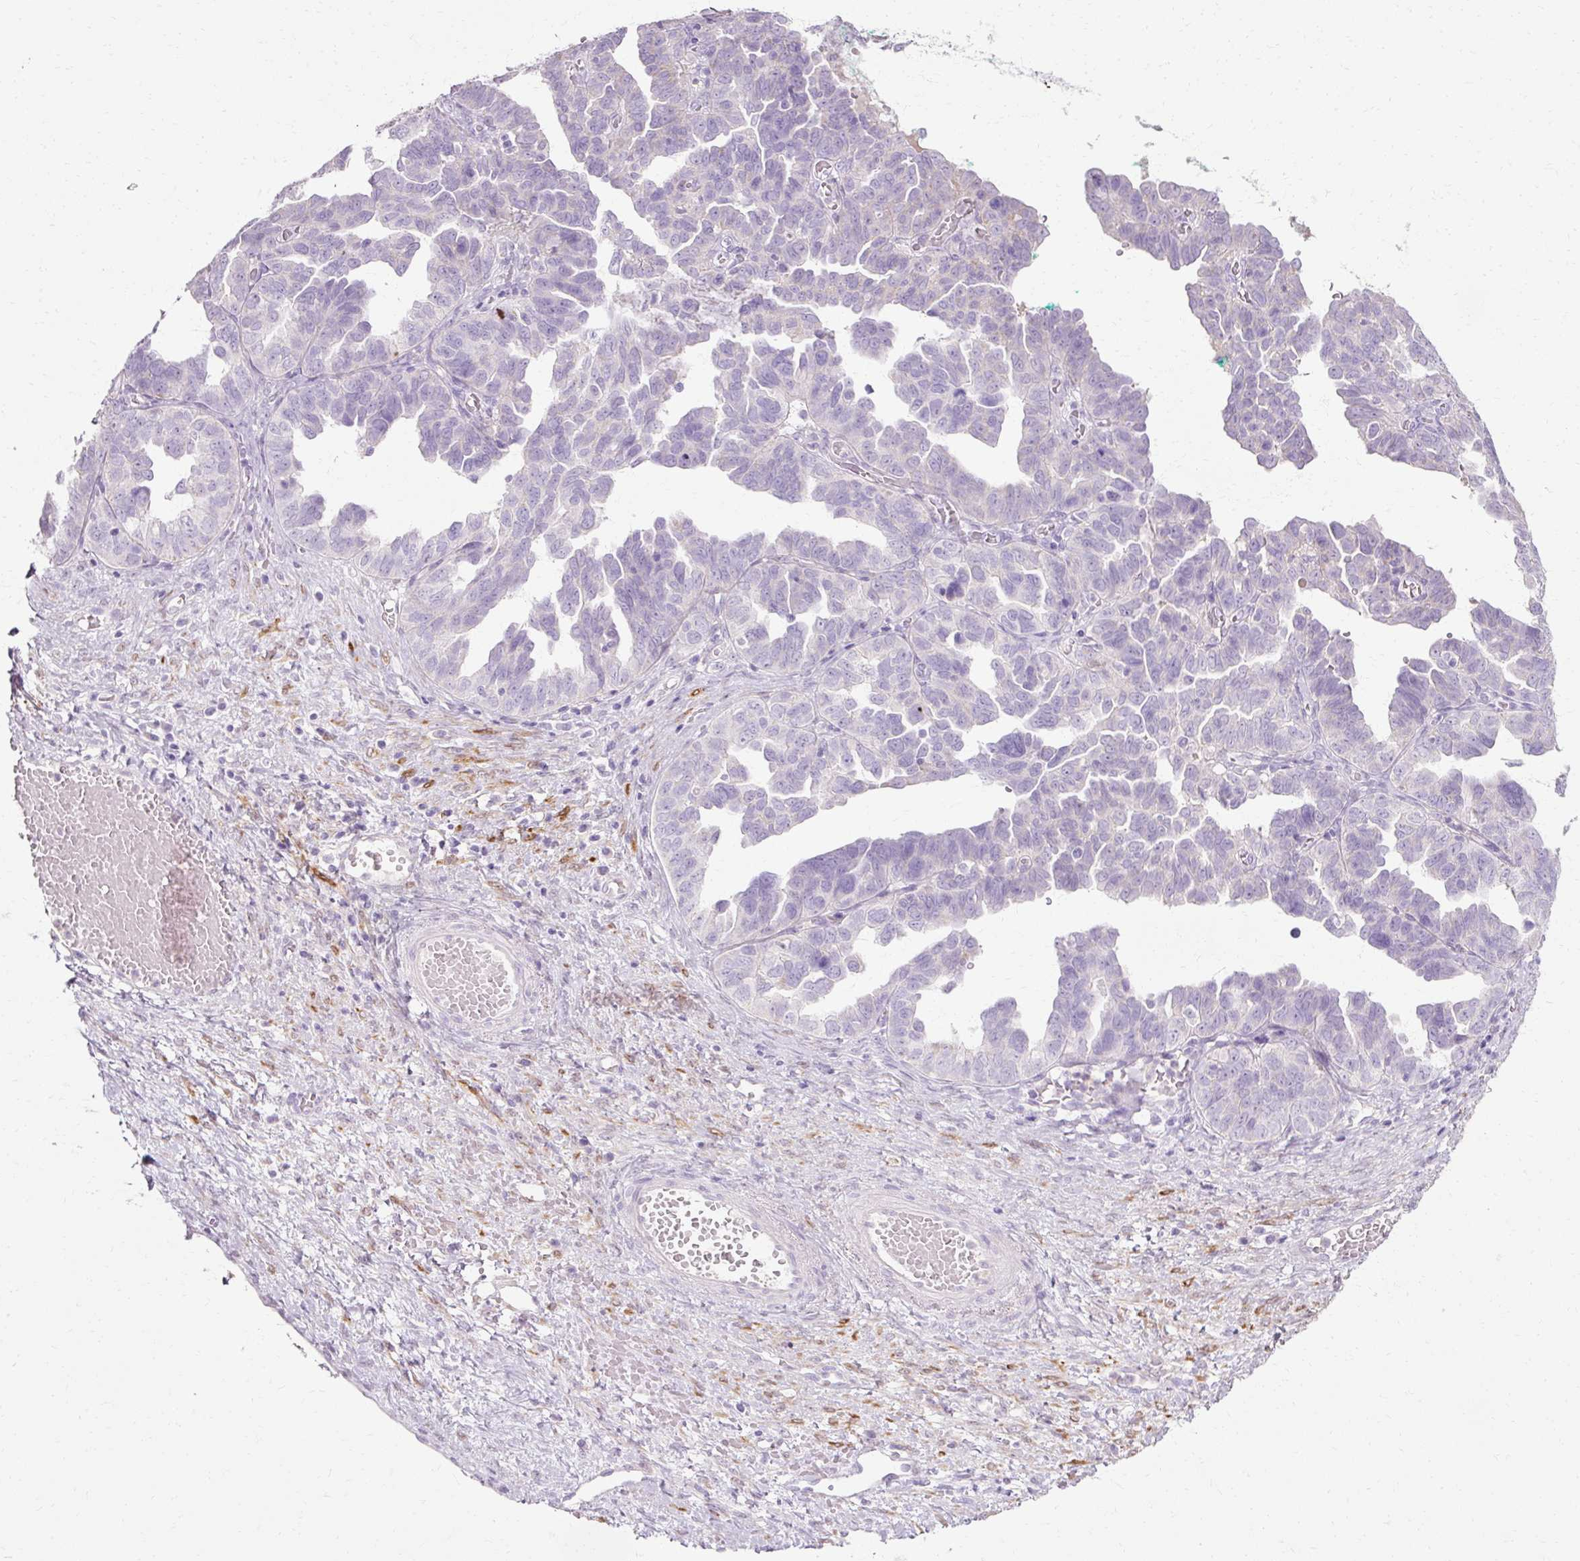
{"staining": {"intensity": "weak", "quantity": "<25%", "location": "cytoplasmic/membranous"}, "tissue": "ovarian cancer", "cell_type": "Tumor cells", "image_type": "cancer", "snomed": [{"axis": "morphology", "description": "Cystadenocarcinoma, serous, NOS"}, {"axis": "topography", "description": "Ovary"}], "caption": "Immunohistochemistry of ovarian serous cystadenocarcinoma reveals no positivity in tumor cells.", "gene": "HSD11B1", "patient": {"sex": "female", "age": 64}}